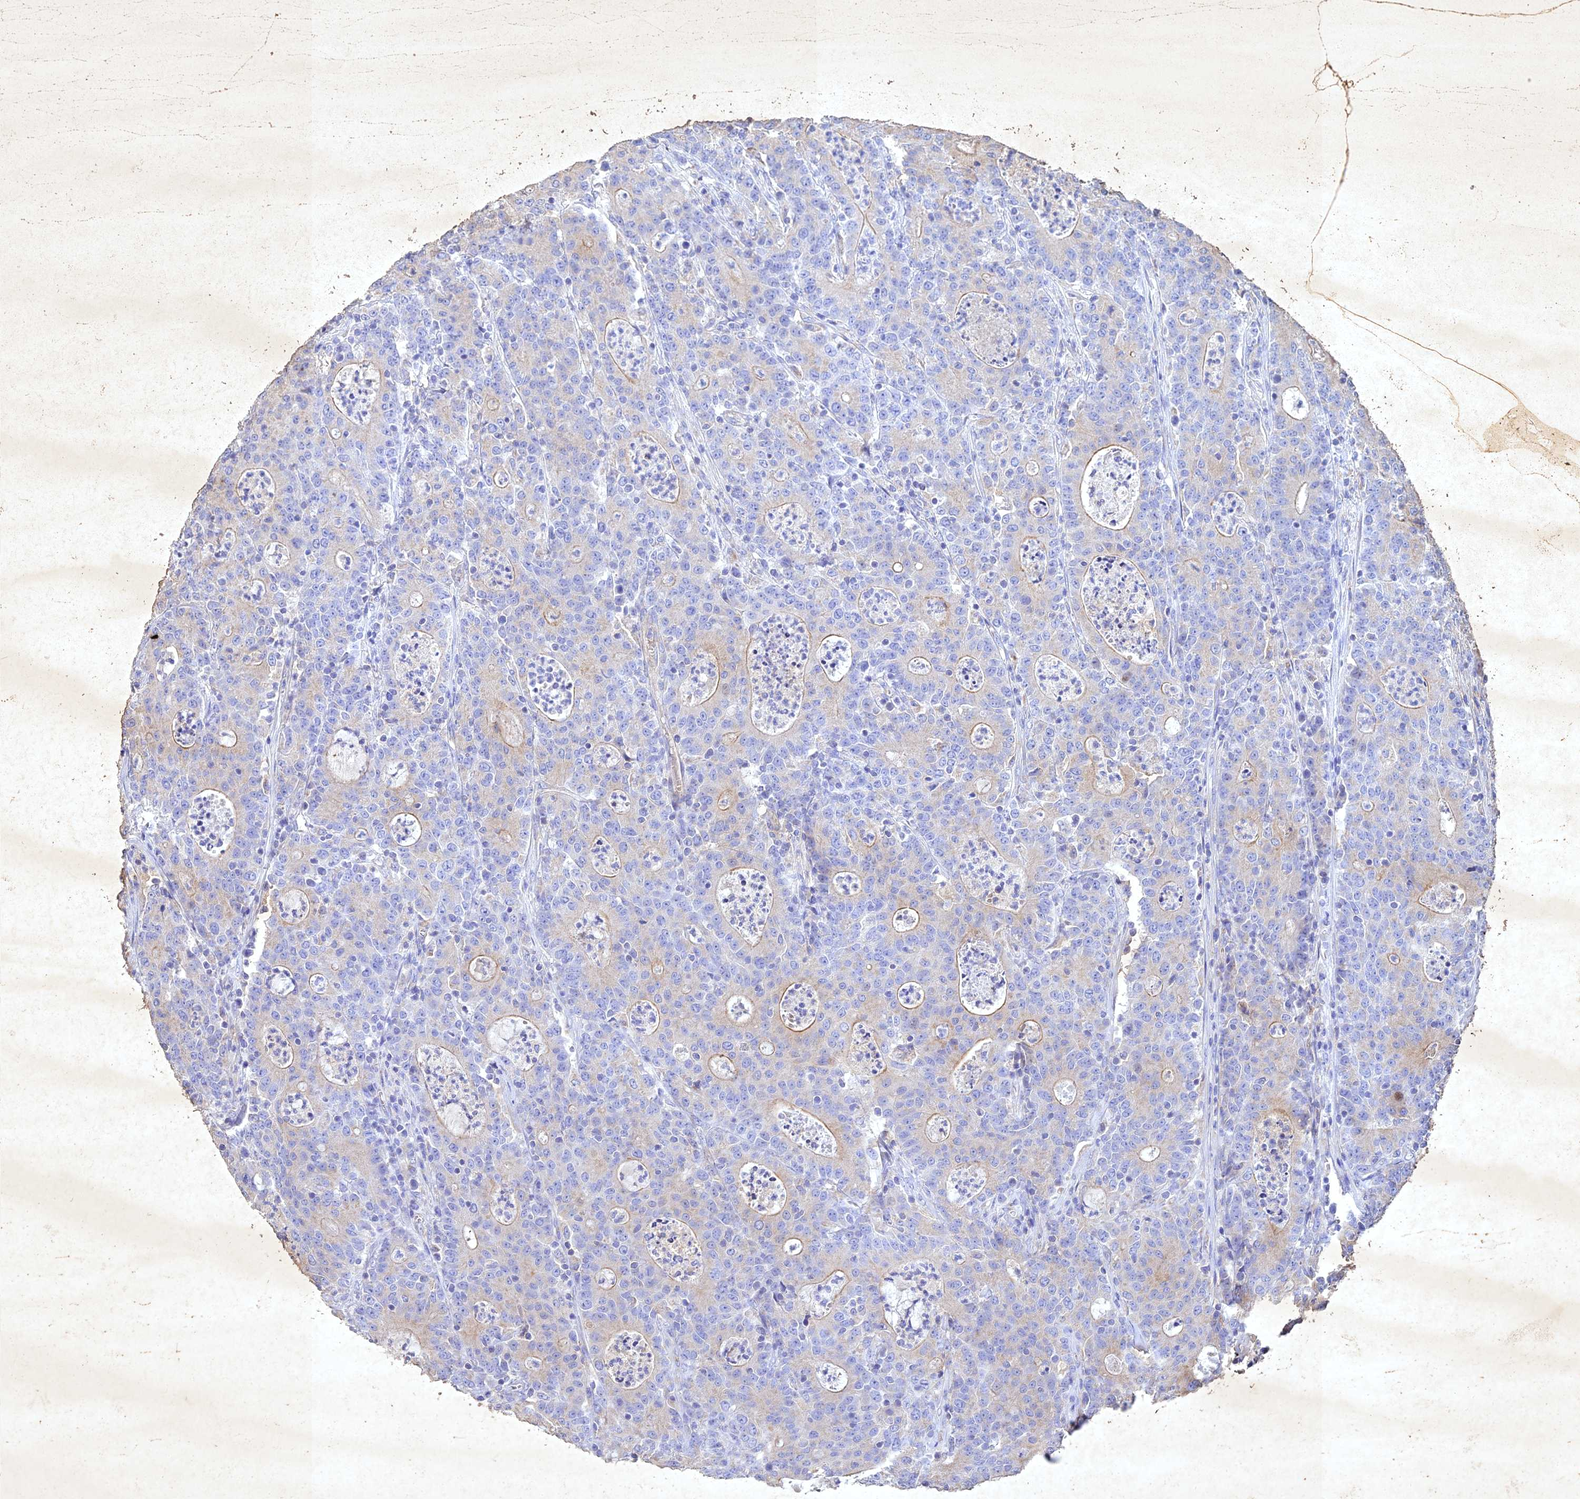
{"staining": {"intensity": "weak", "quantity": "<25%", "location": "cytoplasmic/membranous"}, "tissue": "colorectal cancer", "cell_type": "Tumor cells", "image_type": "cancer", "snomed": [{"axis": "morphology", "description": "Adenocarcinoma, NOS"}, {"axis": "topography", "description": "Colon"}], "caption": "IHC of human adenocarcinoma (colorectal) reveals no staining in tumor cells.", "gene": "NDUFV1", "patient": {"sex": "male", "age": 83}}